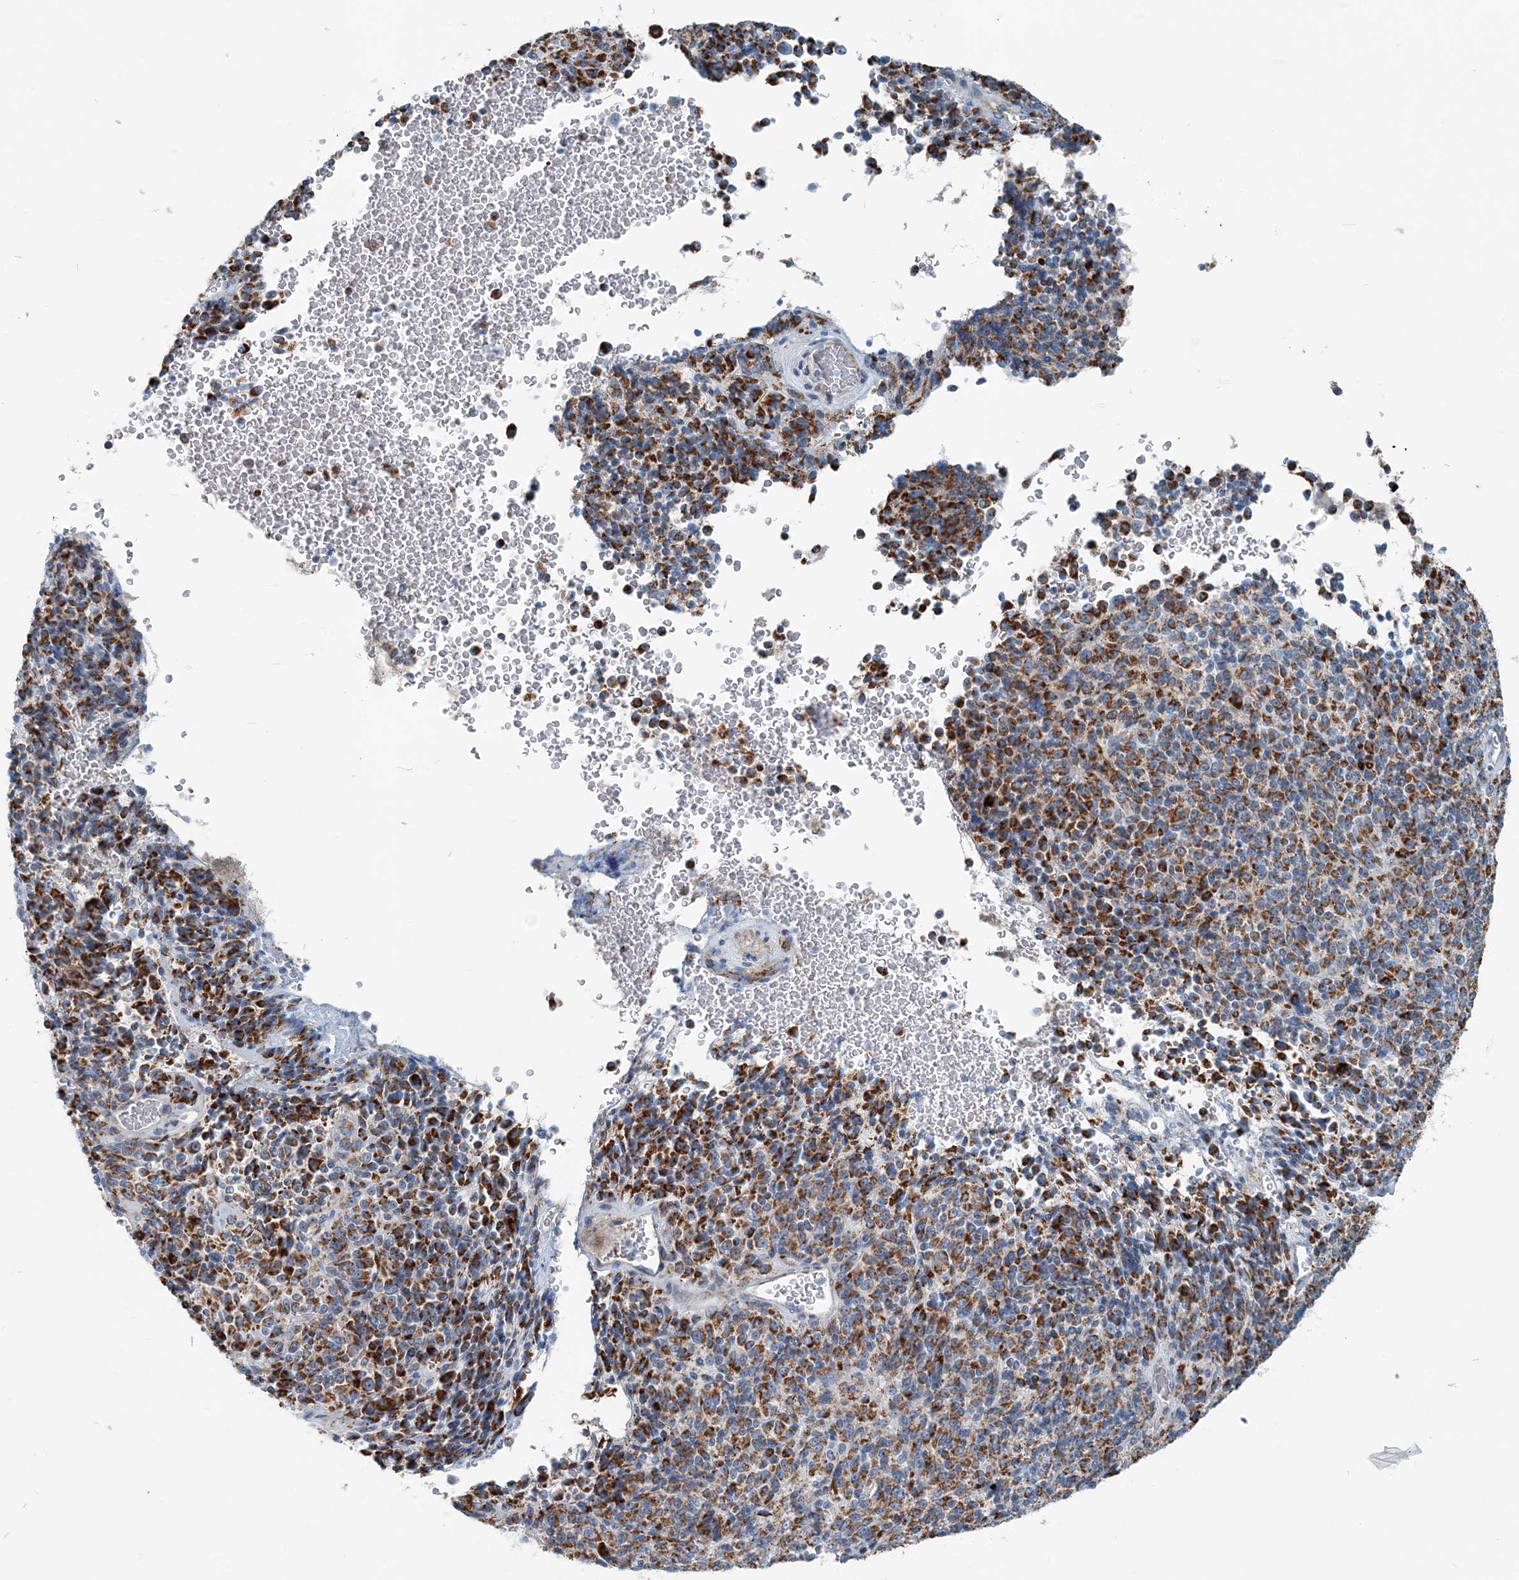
{"staining": {"intensity": "strong", "quantity": ">75%", "location": "cytoplasmic/membranous"}, "tissue": "melanoma", "cell_type": "Tumor cells", "image_type": "cancer", "snomed": [{"axis": "morphology", "description": "Malignant melanoma, Metastatic site"}, {"axis": "topography", "description": "Brain"}], "caption": "Immunohistochemistry micrograph of neoplastic tissue: melanoma stained using IHC exhibits high levels of strong protein expression localized specifically in the cytoplasmic/membranous of tumor cells, appearing as a cytoplasmic/membranous brown color.", "gene": "INTU", "patient": {"sex": "female", "age": 56}}